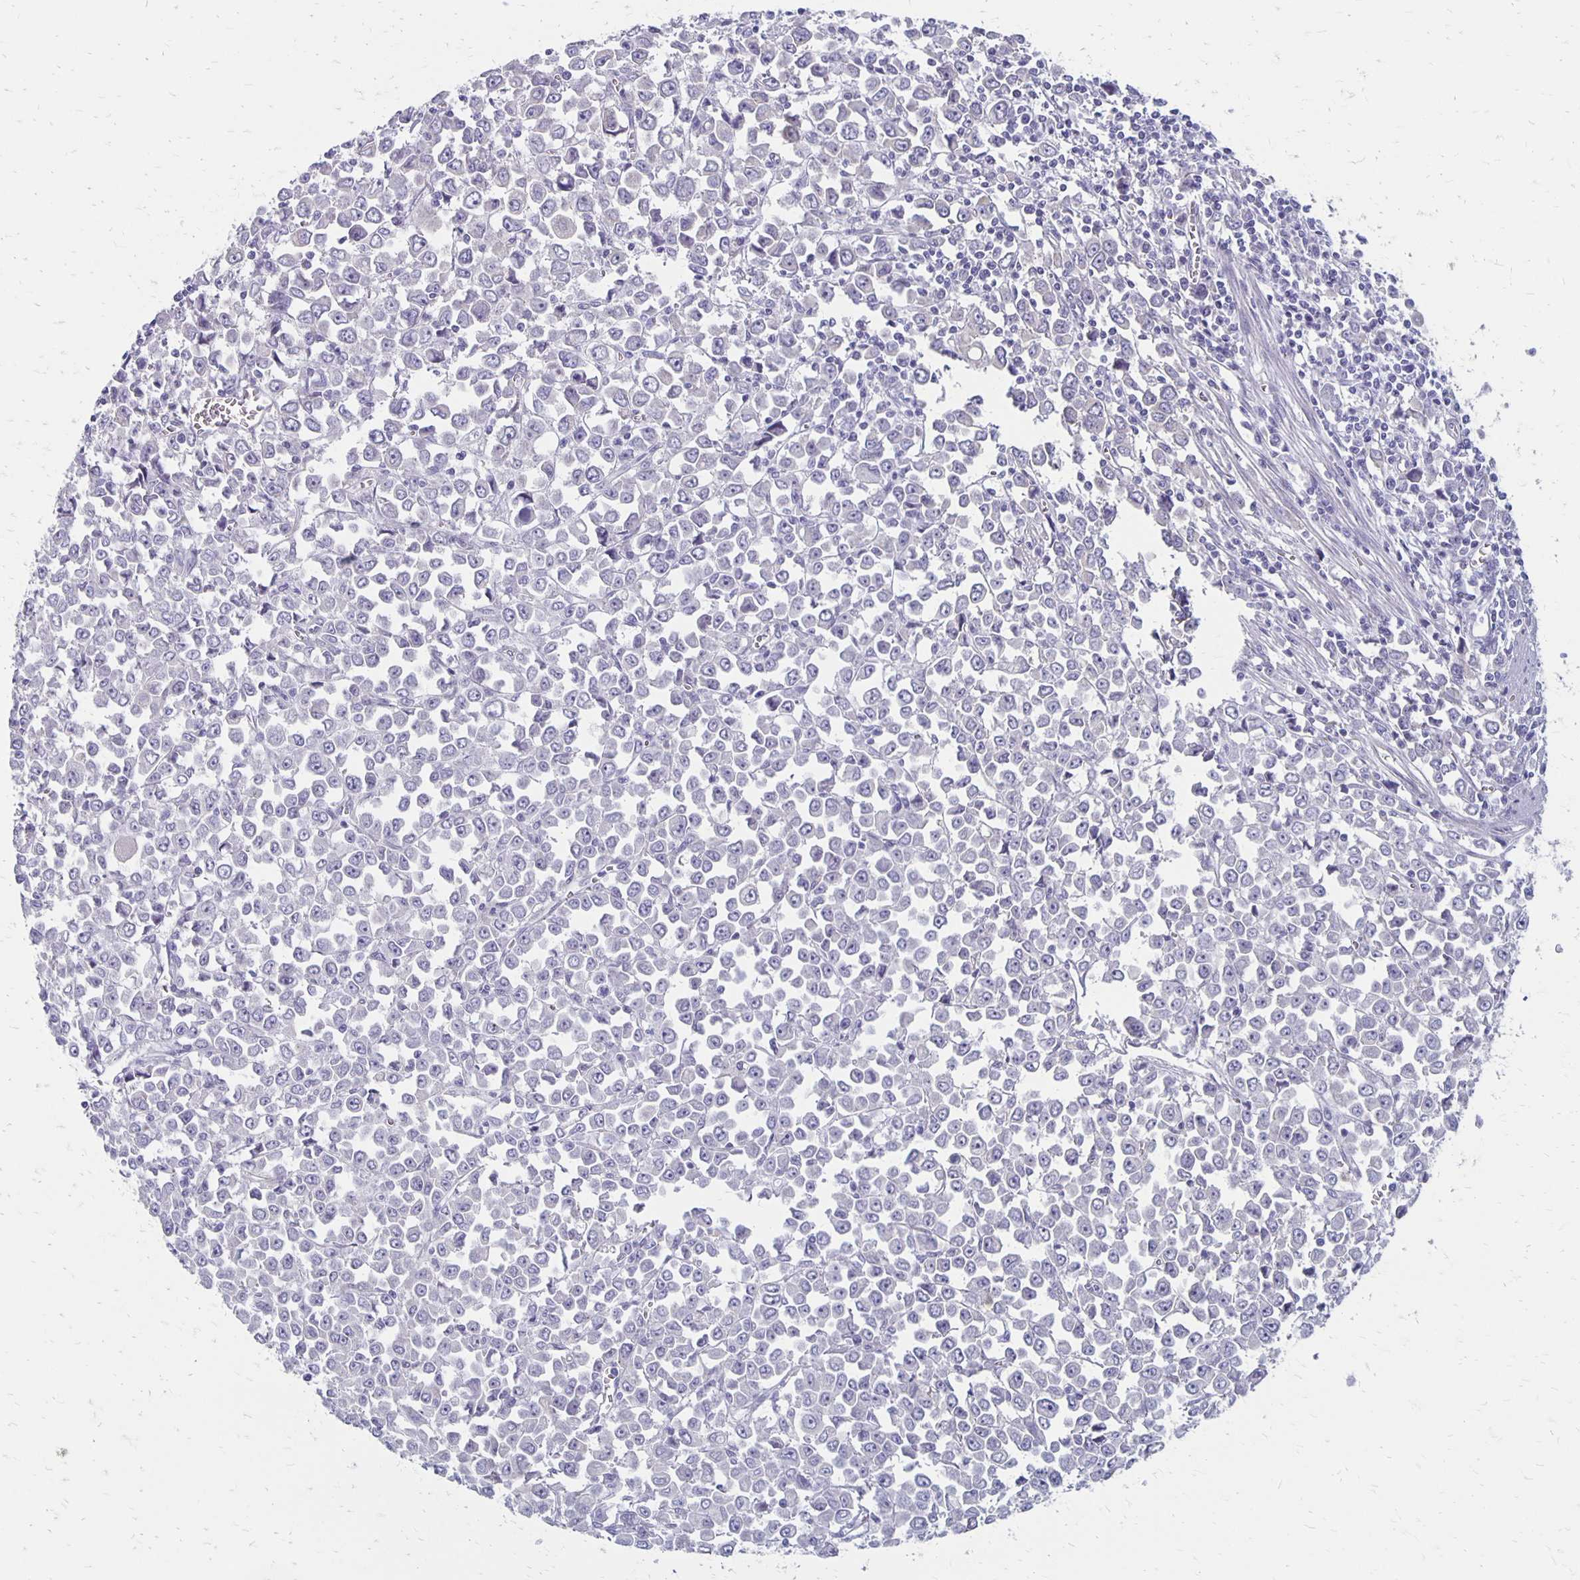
{"staining": {"intensity": "negative", "quantity": "none", "location": "none"}, "tissue": "stomach cancer", "cell_type": "Tumor cells", "image_type": "cancer", "snomed": [{"axis": "morphology", "description": "Adenocarcinoma, NOS"}, {"axis": "topography", "description": "Stomach, upper"}], "caption": "Stomach adenocarcinoma stained for a protein using immunohistochemistry (IHC) shows no staining tumor cells.", "gene": "HOMER1", "patient": {"sex": "male", "age": 70}}